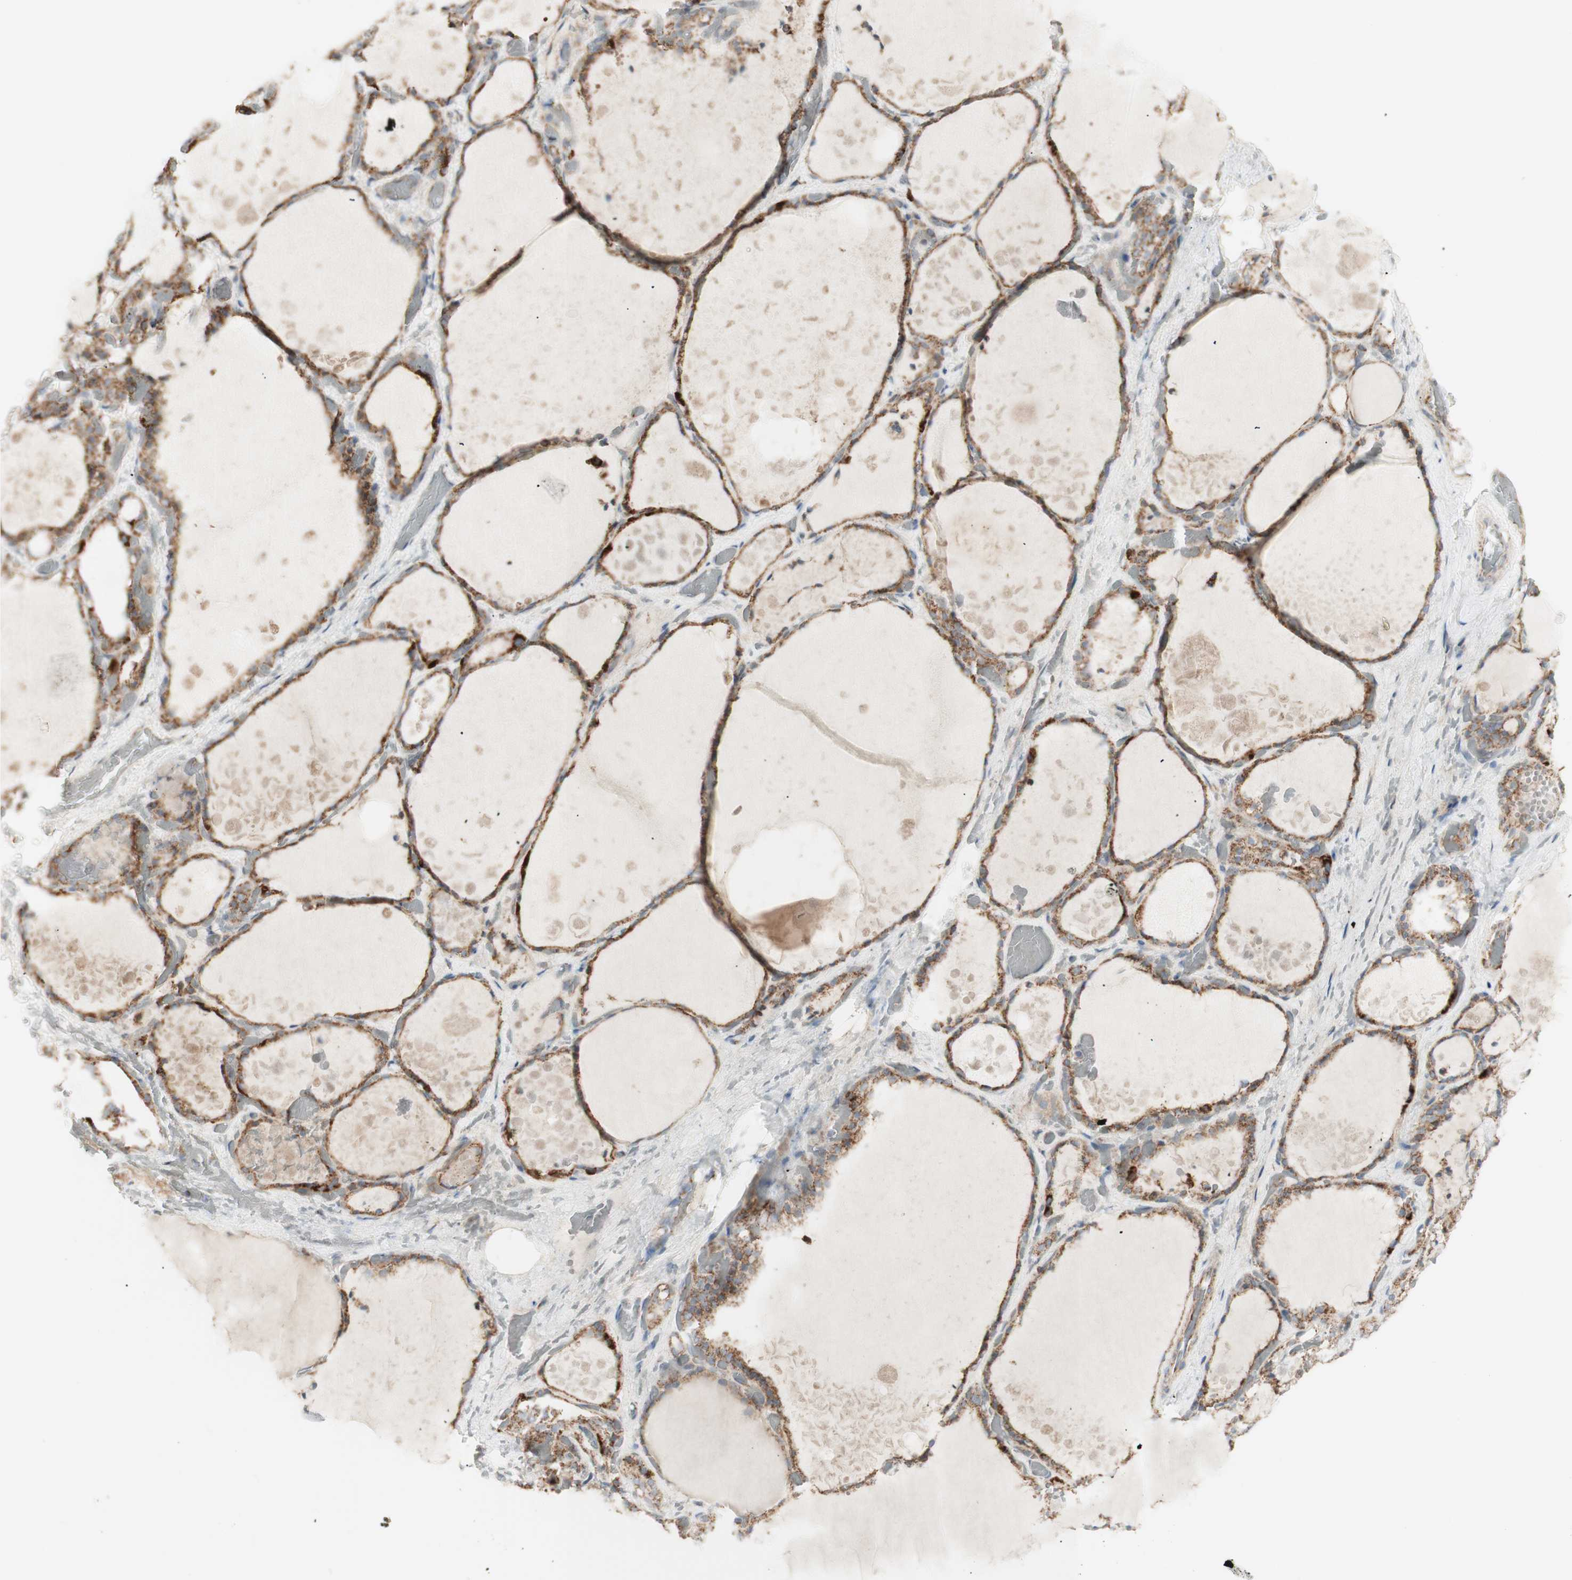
{"staining": {"intensity": "moderate", "quantity": ">75%", "location": "cytoplasmic/membranous"}, "tissue": "thyroid gland", "cell_type": "Glandular cells", "image_type": "normal", "snomed": [{"axis": "morphology", "description": "Normal tissue, NOS"}, {"axis": "topography", "description": "Thyroid gland"}], "caption": "Unremarkable thyroid gland demonstrates moderate cytoplasmic/membranous expression in approximately >75% of glandular cells, visualized by immunohistochemistry.", "gene": "LETM1", "patient": {"sex": "male", "age": 61}}